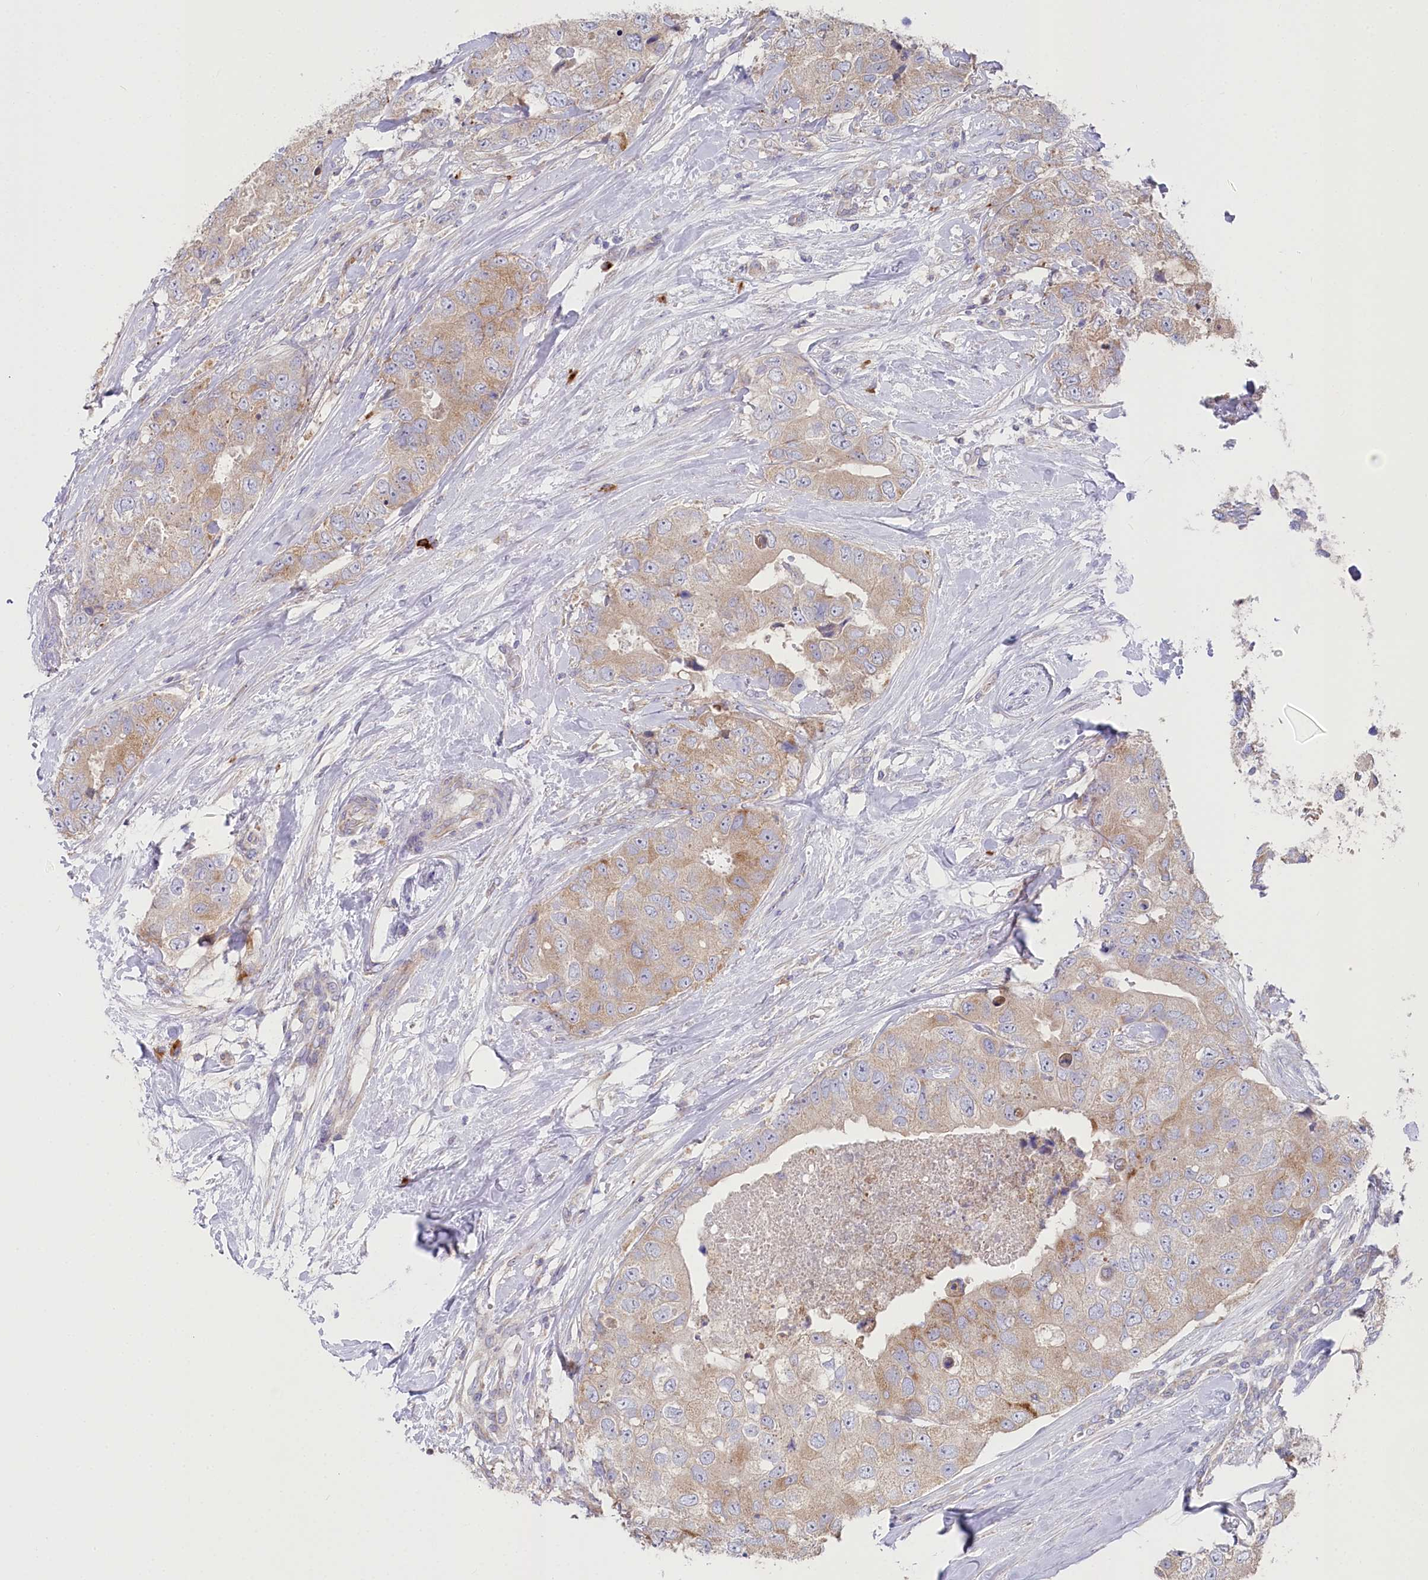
{"staining": {"intensity": "moderate", "quantity": ">75%", "location": "cytoplasmic/membranous"}, "tissue": "breast cancer", "cell_type": "Tumor cells", "image_type": "cancer", "snomed": [{"axis": "morphology", "description": "Duct carcinoma"}, {"axis": "topography", "description": "Breast"}], "caption": "Immunohistochemical staining of human intraductal carcinoma (breast) displays medium levels of moderate cytoplasmic/membranous protein expression in about >75% of tumor cells. Using DAB (3,3'-diaminobenzidine) (brown) and hematoxylin (blue) stains, captured at high magnification using brightfield microscopy.", "gene": "POGLUT1", "patient": {"sex": "female", "age": 62}}